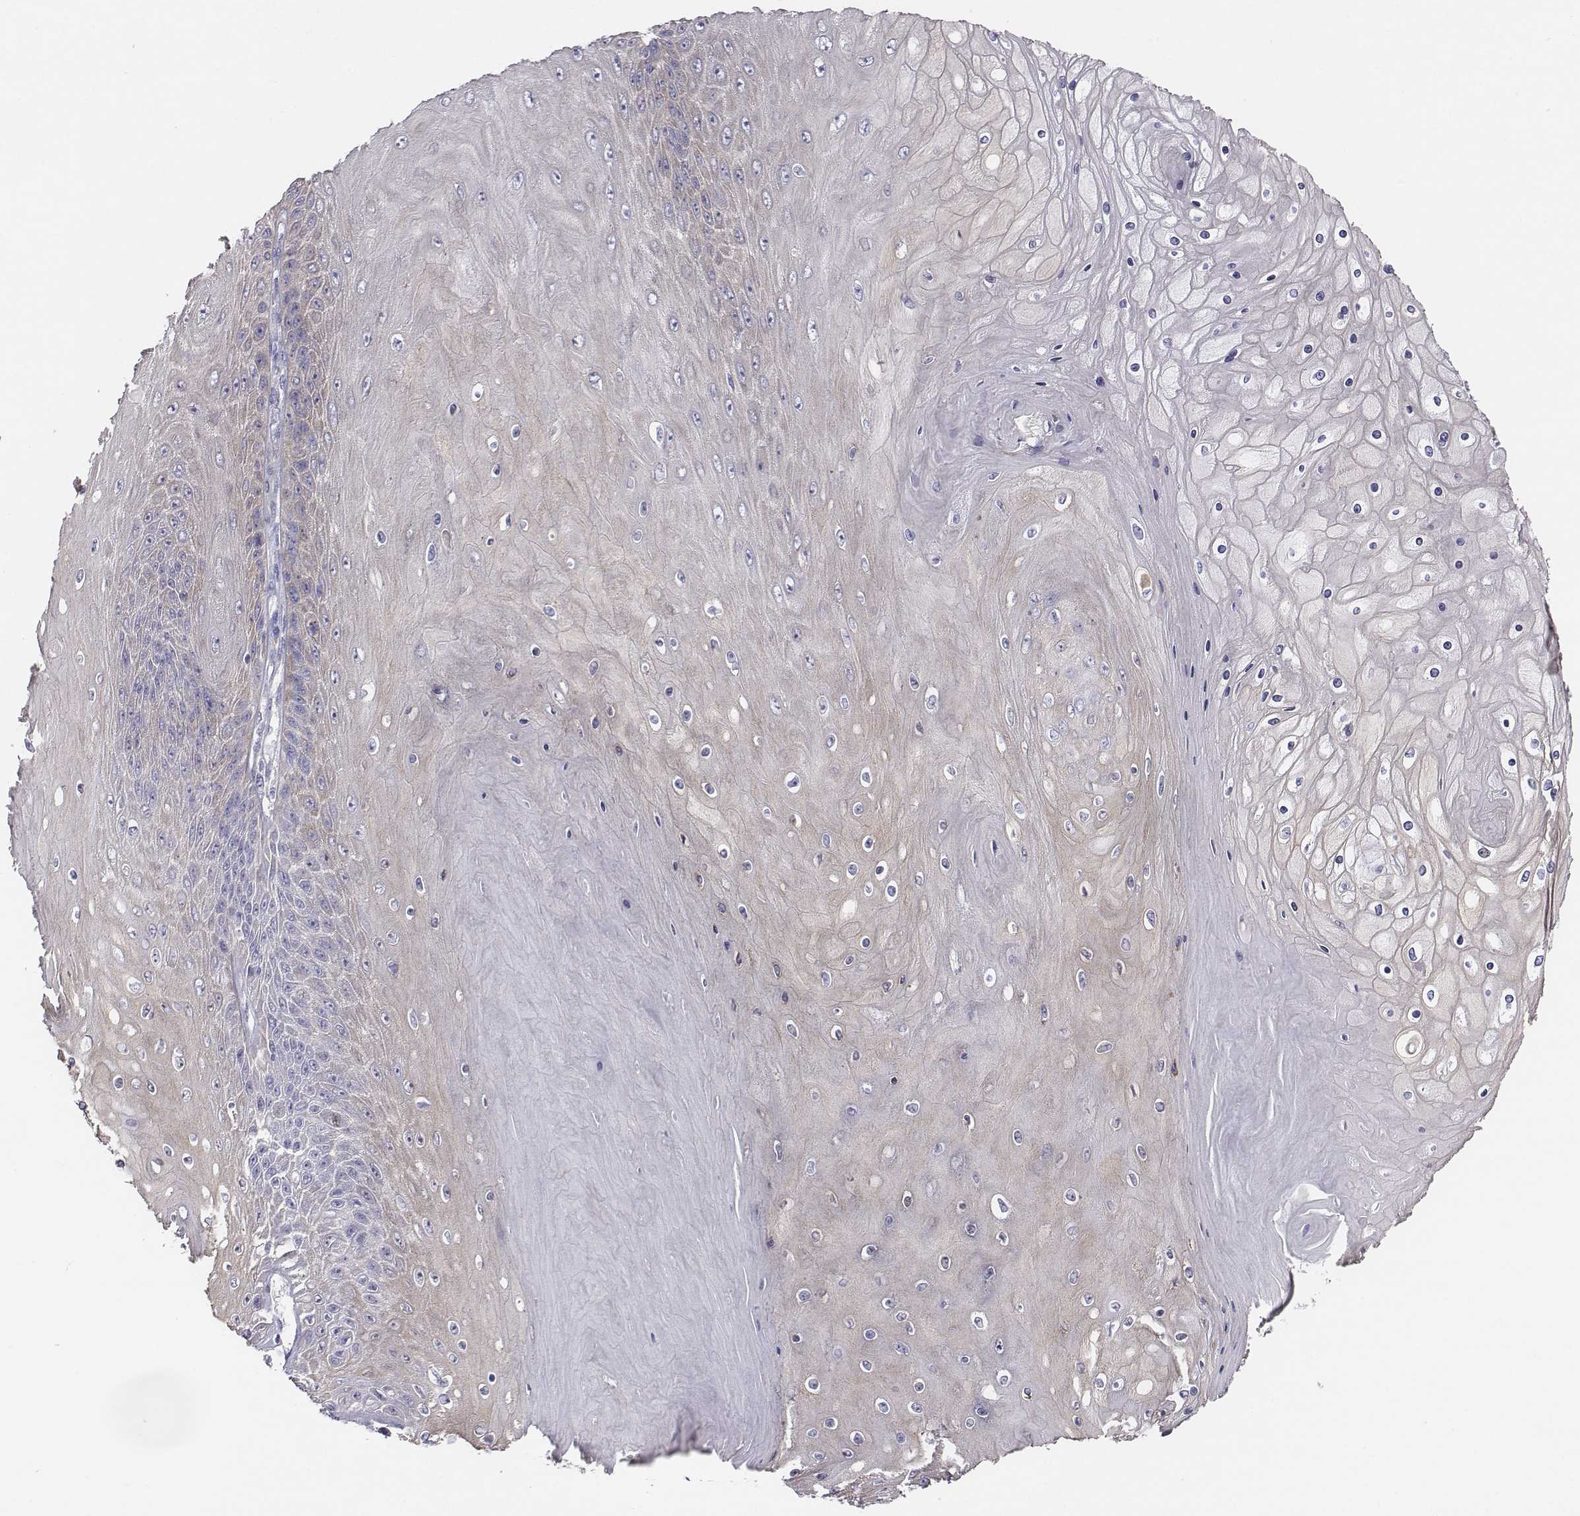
{"staining": {"intensity": "negative", "quantity": "none", "location": "none"}, "tissue": "skin cancer", "cell_type": "Tumor cells", "image_type": "cancer", "snomed": [{"axis": "morphology", "description": "Squamous cell carcinoma, NOS"}, {"axis": "topography", "description": "Skin"}], "caption": "Skin squamous cell carcinoma was stained to show a protein in brown. There is no significant expression in tumor cells.", "gene": "CHST14", "patient": {"sex": "male", "age": 62}}